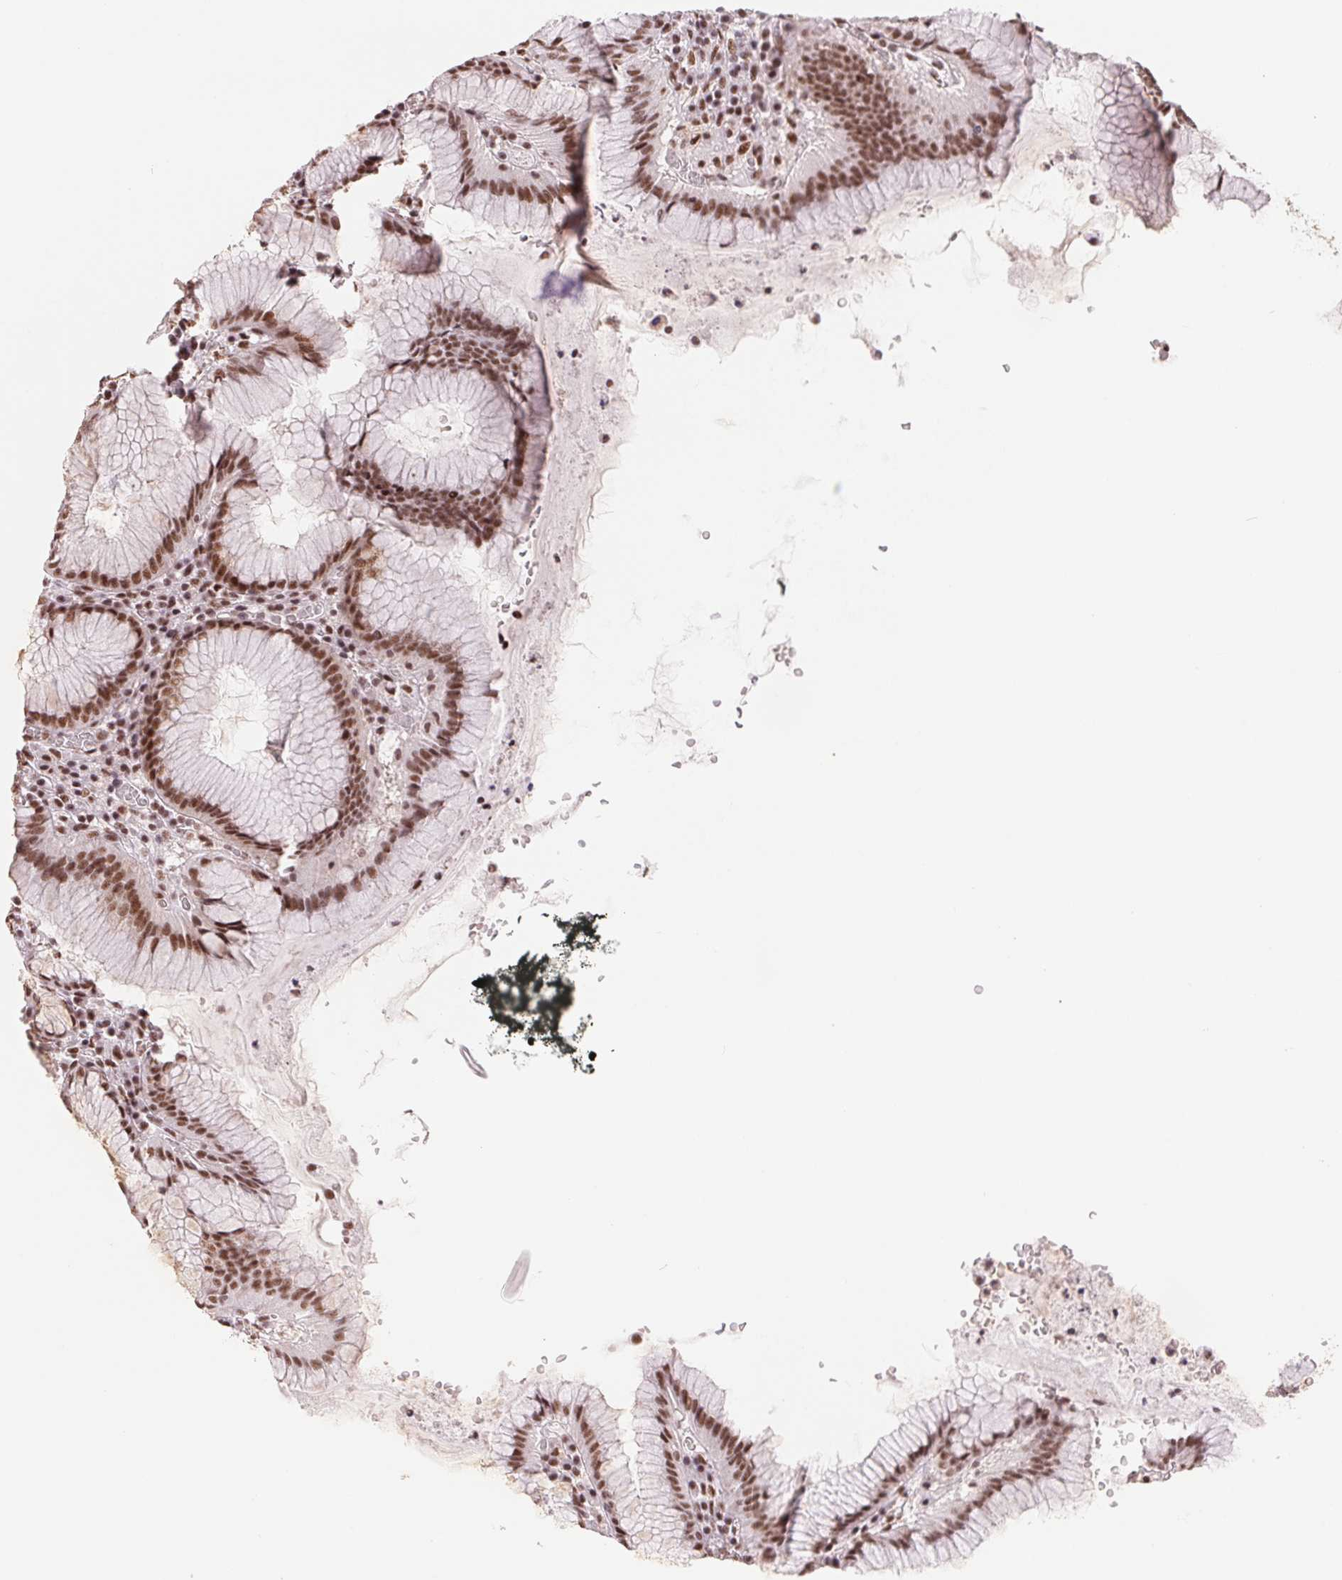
{"staining": {"intensity": "moderate", "quantity": ">75%", "location": "nuclear"}, "tissue": "stomach", "cell_type": "Glandular cells", "image_type": "normal", "snomed": [{"axis": "morphology", "description": "Normal tissue, NOS"}, {"axis": "topography", "description": "Stomach"}], "caption": "Protein staining of unremarkable stomach displays moderate nuclear staining in about >75% of glandular cells. (IHC, brightfield microscopy, high magnification).", "gene": "SREK1", "patient": {"sex": "male", "age": 55}}